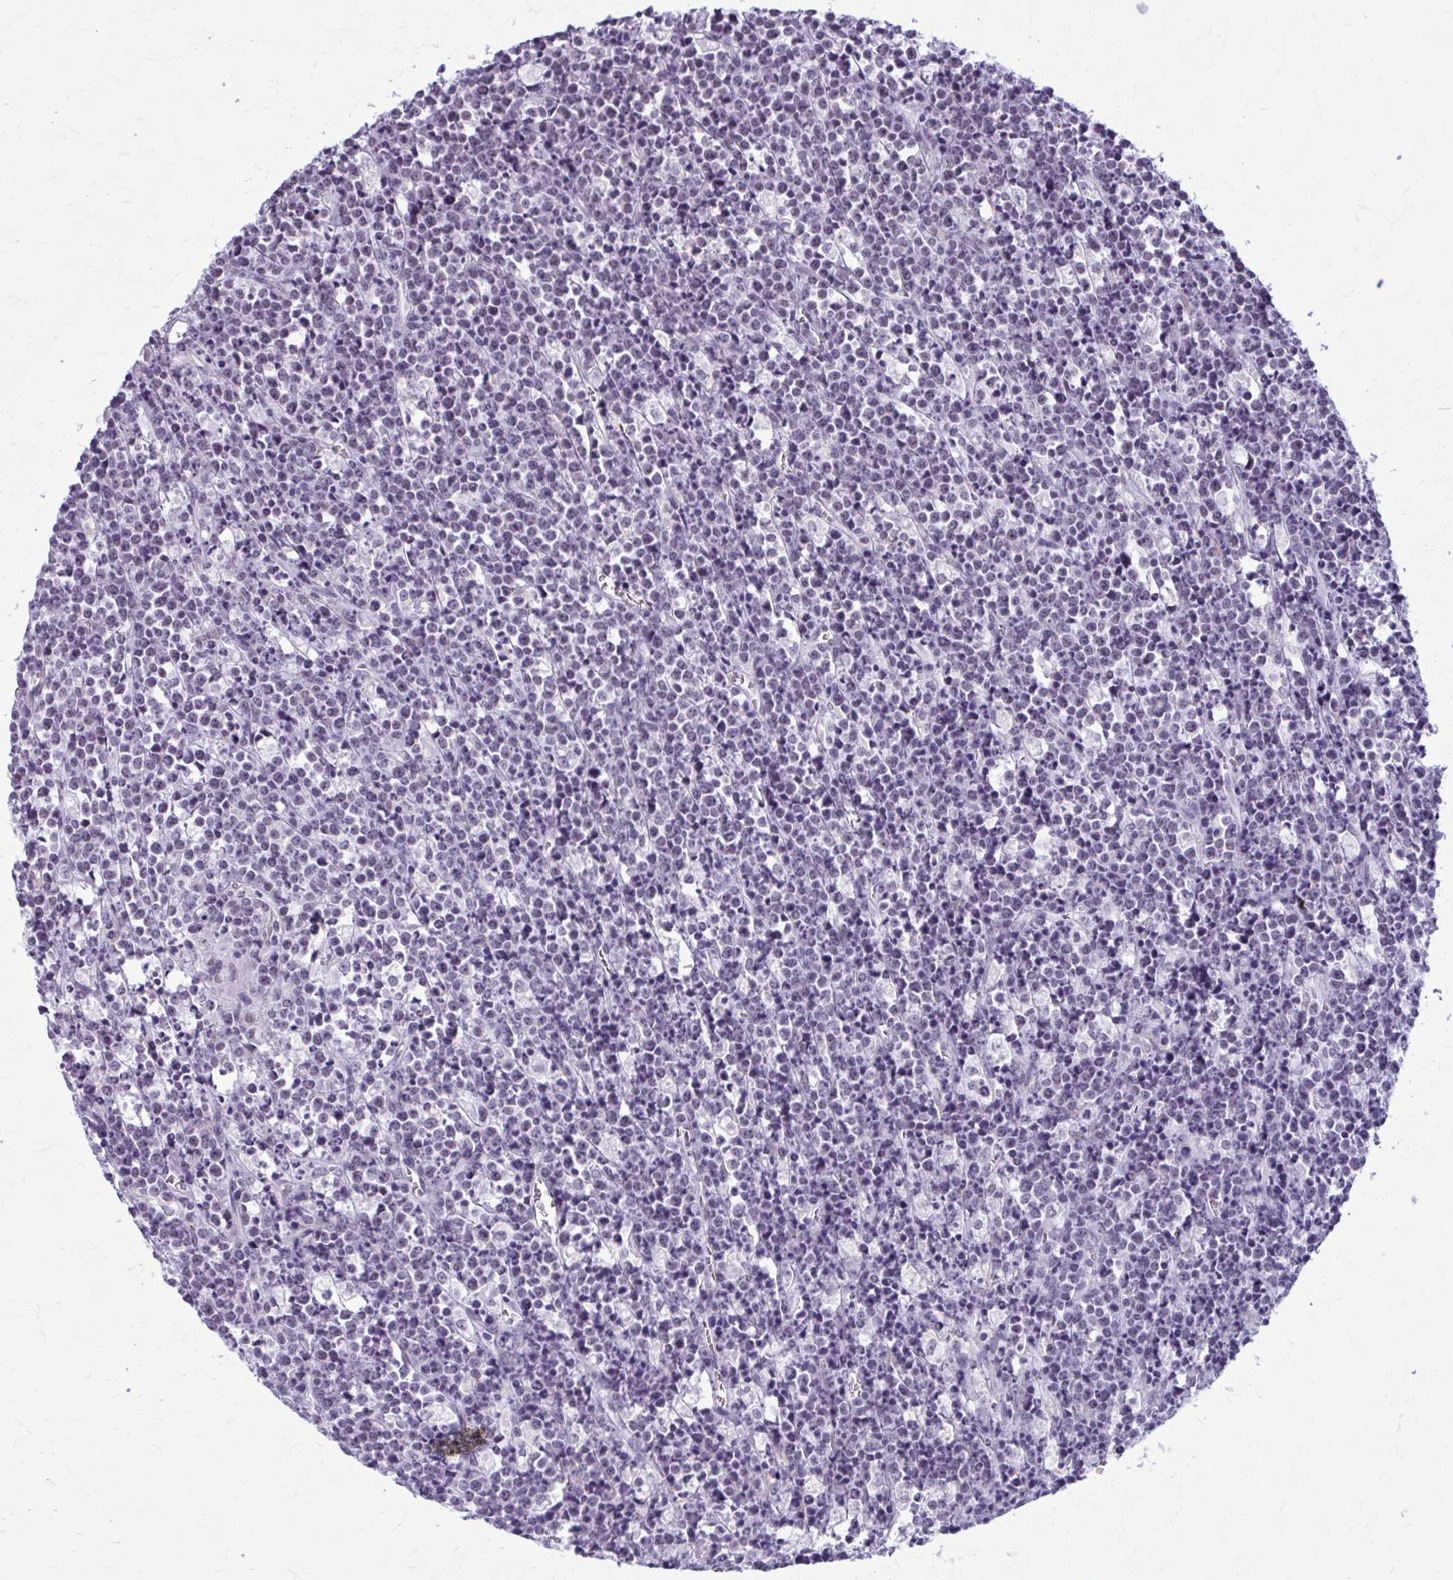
{"staining": {"intensity": "negative", "quantity": "none", "location": "none"}, "tissue": "lymphoma", "cell_type": "Tumor cells", "image_type": "cancer", "snomed": [{"axis": "morphology", "description": "Malignant lymphoma, non-Hodgkin's type, High grade"}, {"axis": "topography", "description": "Ovary"}], "caption": "The immunohistochemistry photomicrograph has no significant expression in tumor cells of high-grade malignant lymphoma, non-Hodgkin's type tissue.", "gene": "NUMBL", "patient": {"sex": "female", "age": 56}}